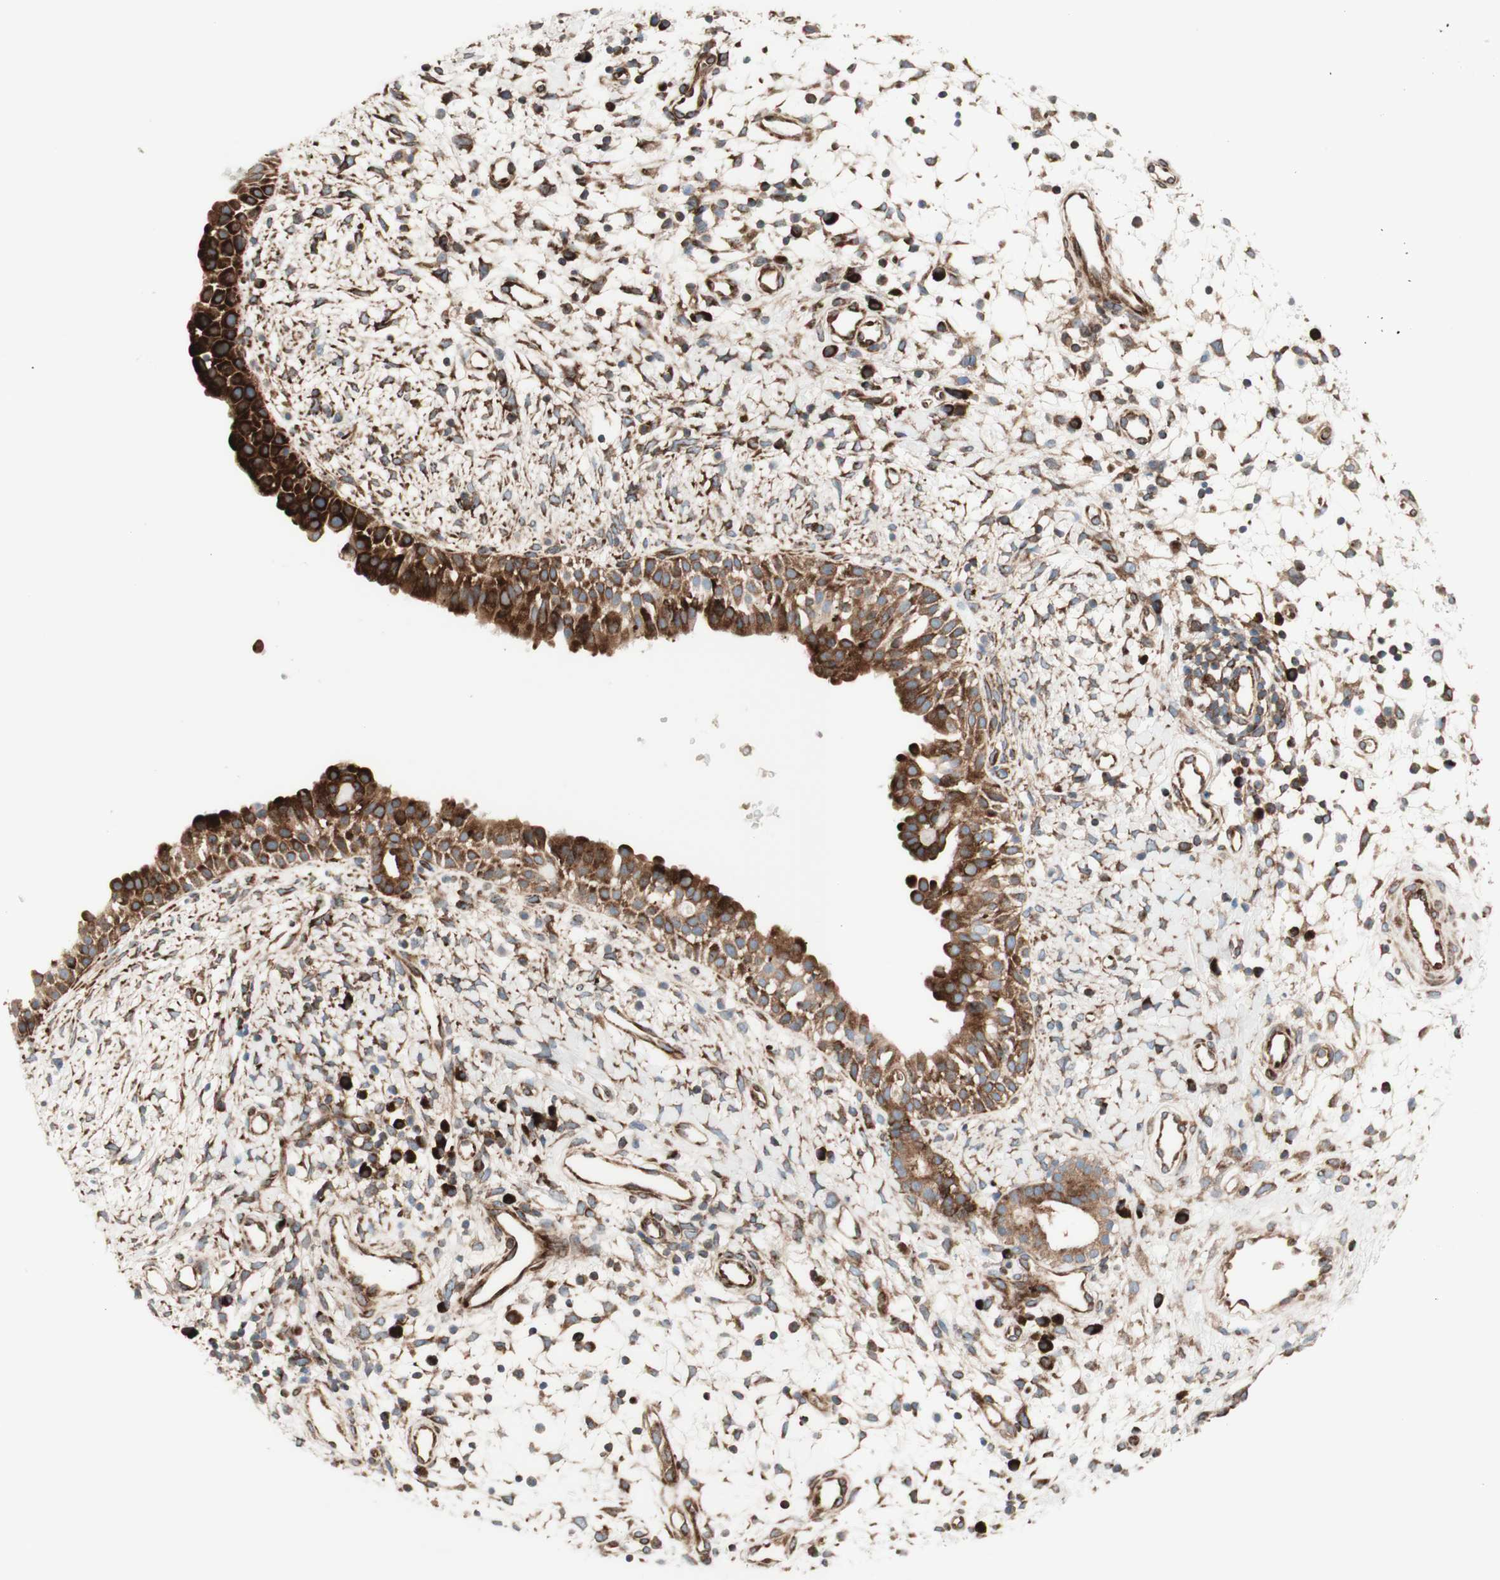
{"staining": {"intensity": "strong", "quantity": ">75%", "location": "cytoplasmic/membranous"}, "tissue": "nasopharynx", "cell_type": "Respiratory epithelial cells", "image_type": "normal", "snomed": [{"axis": "morphology", "description": "Normal tissue, NOS"}, {"axis": "topography", "description": "Nasopharynx"}], "caption": "Immunohistochemical staining of unremarkable nasopharynx demonstrates >75% levels of strong cytoplasmic/membranous protein expression in approximately >75% of respiratory epithelial cells. (Brightfield microscopy of DAB IHC at high magnification).", "gene": "CCN4", "patient": {"sex": "male", "age": 22}}